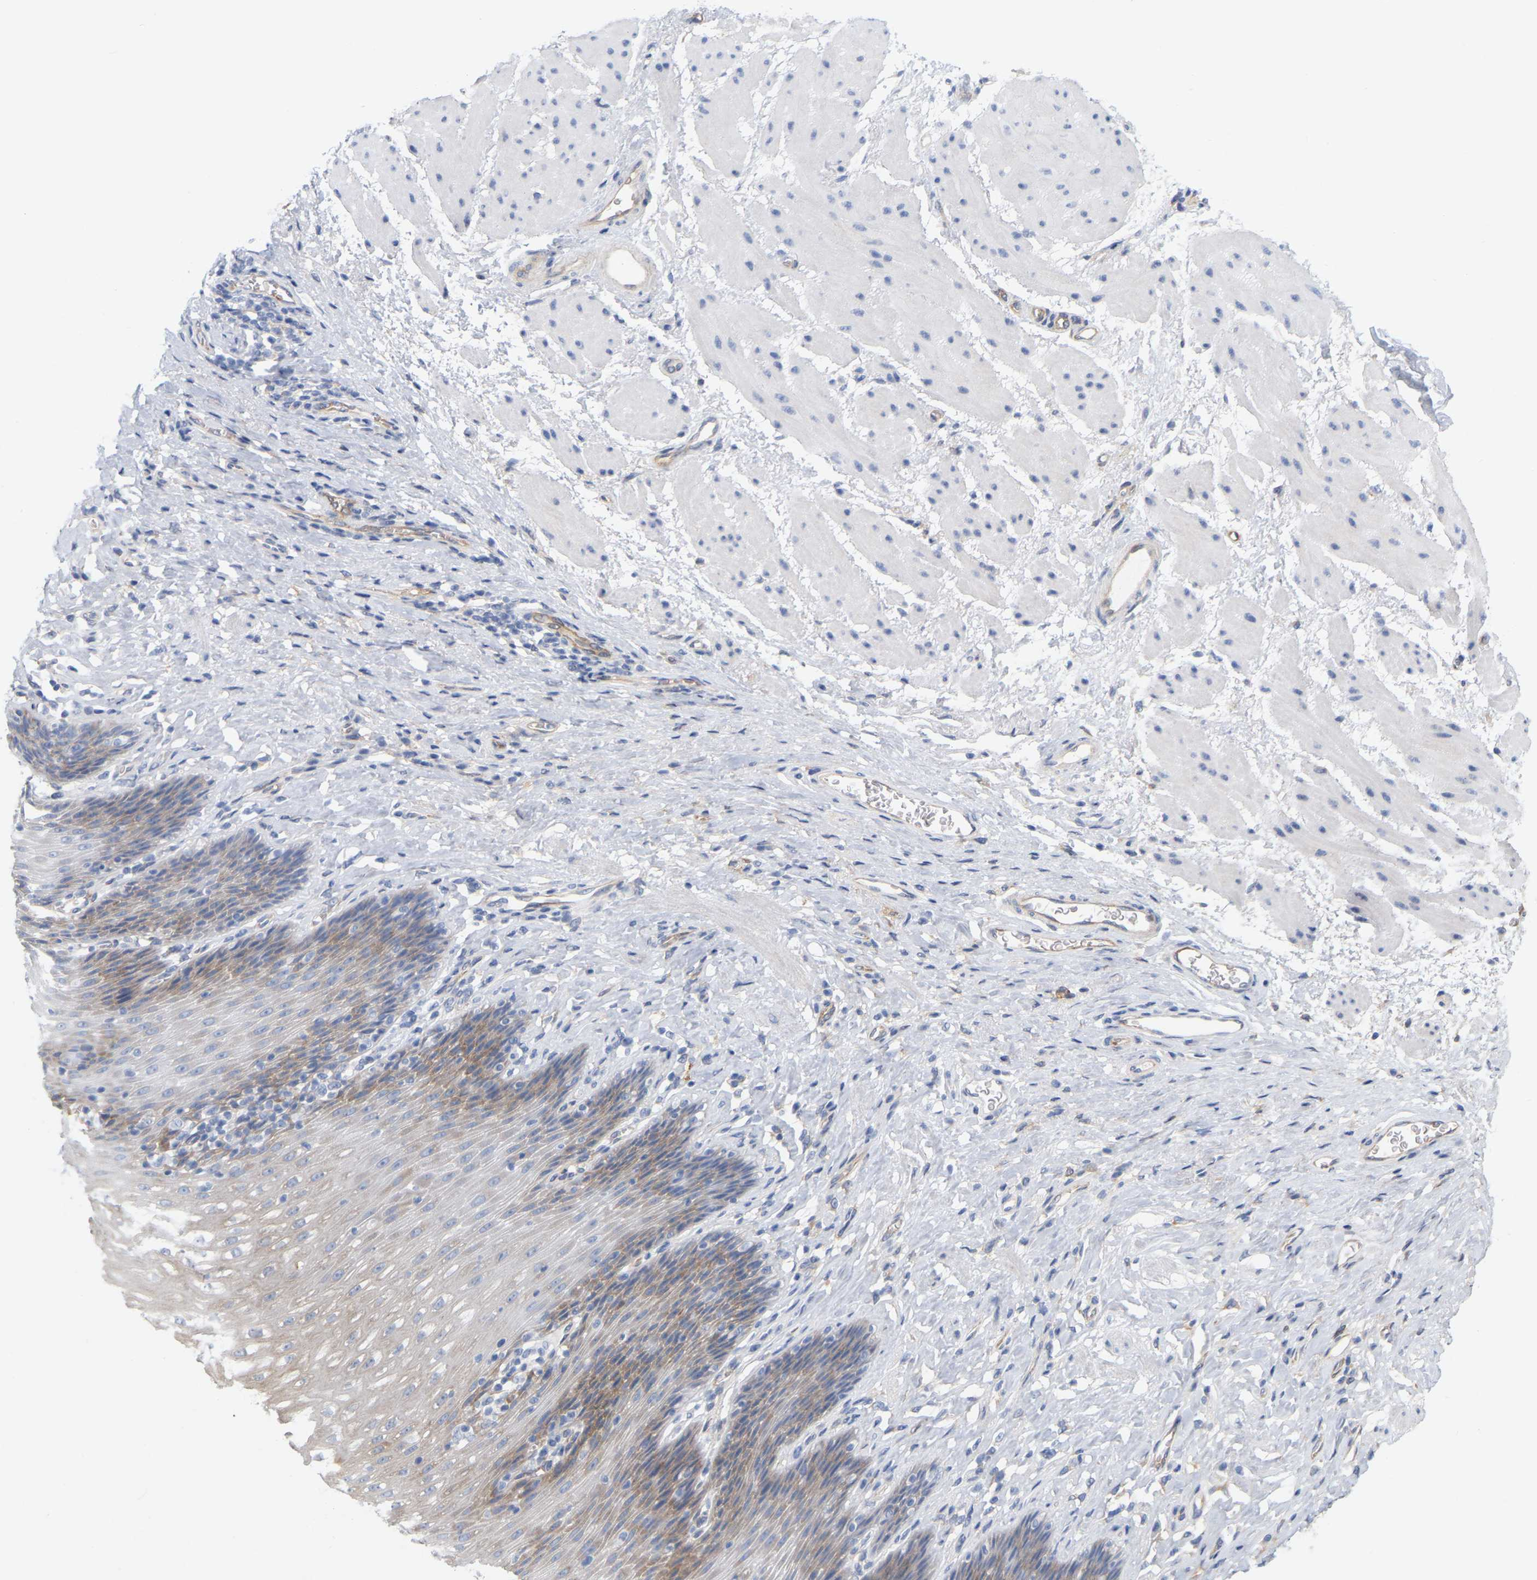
{"staining": {"intensity": "weak", "quantity": "<25%", "location": "cytoplasmic/membranous"}, "tissue": "esophagus", "cell_type": "Squamous epithelial cells", "image_type": "normal", "snomed": [{"axis": "morphology", "description": "Normal tissue, NOS"}, {"axis": "topography", "description": "Esophagus"}], "caption": "There is no significant positivity in squamous epithelial cells of esophagus. (IHC, brightfield microscopy, high magnification).", "gene": "RAPH1", "patient": {"sex": "female", "age": 61}}